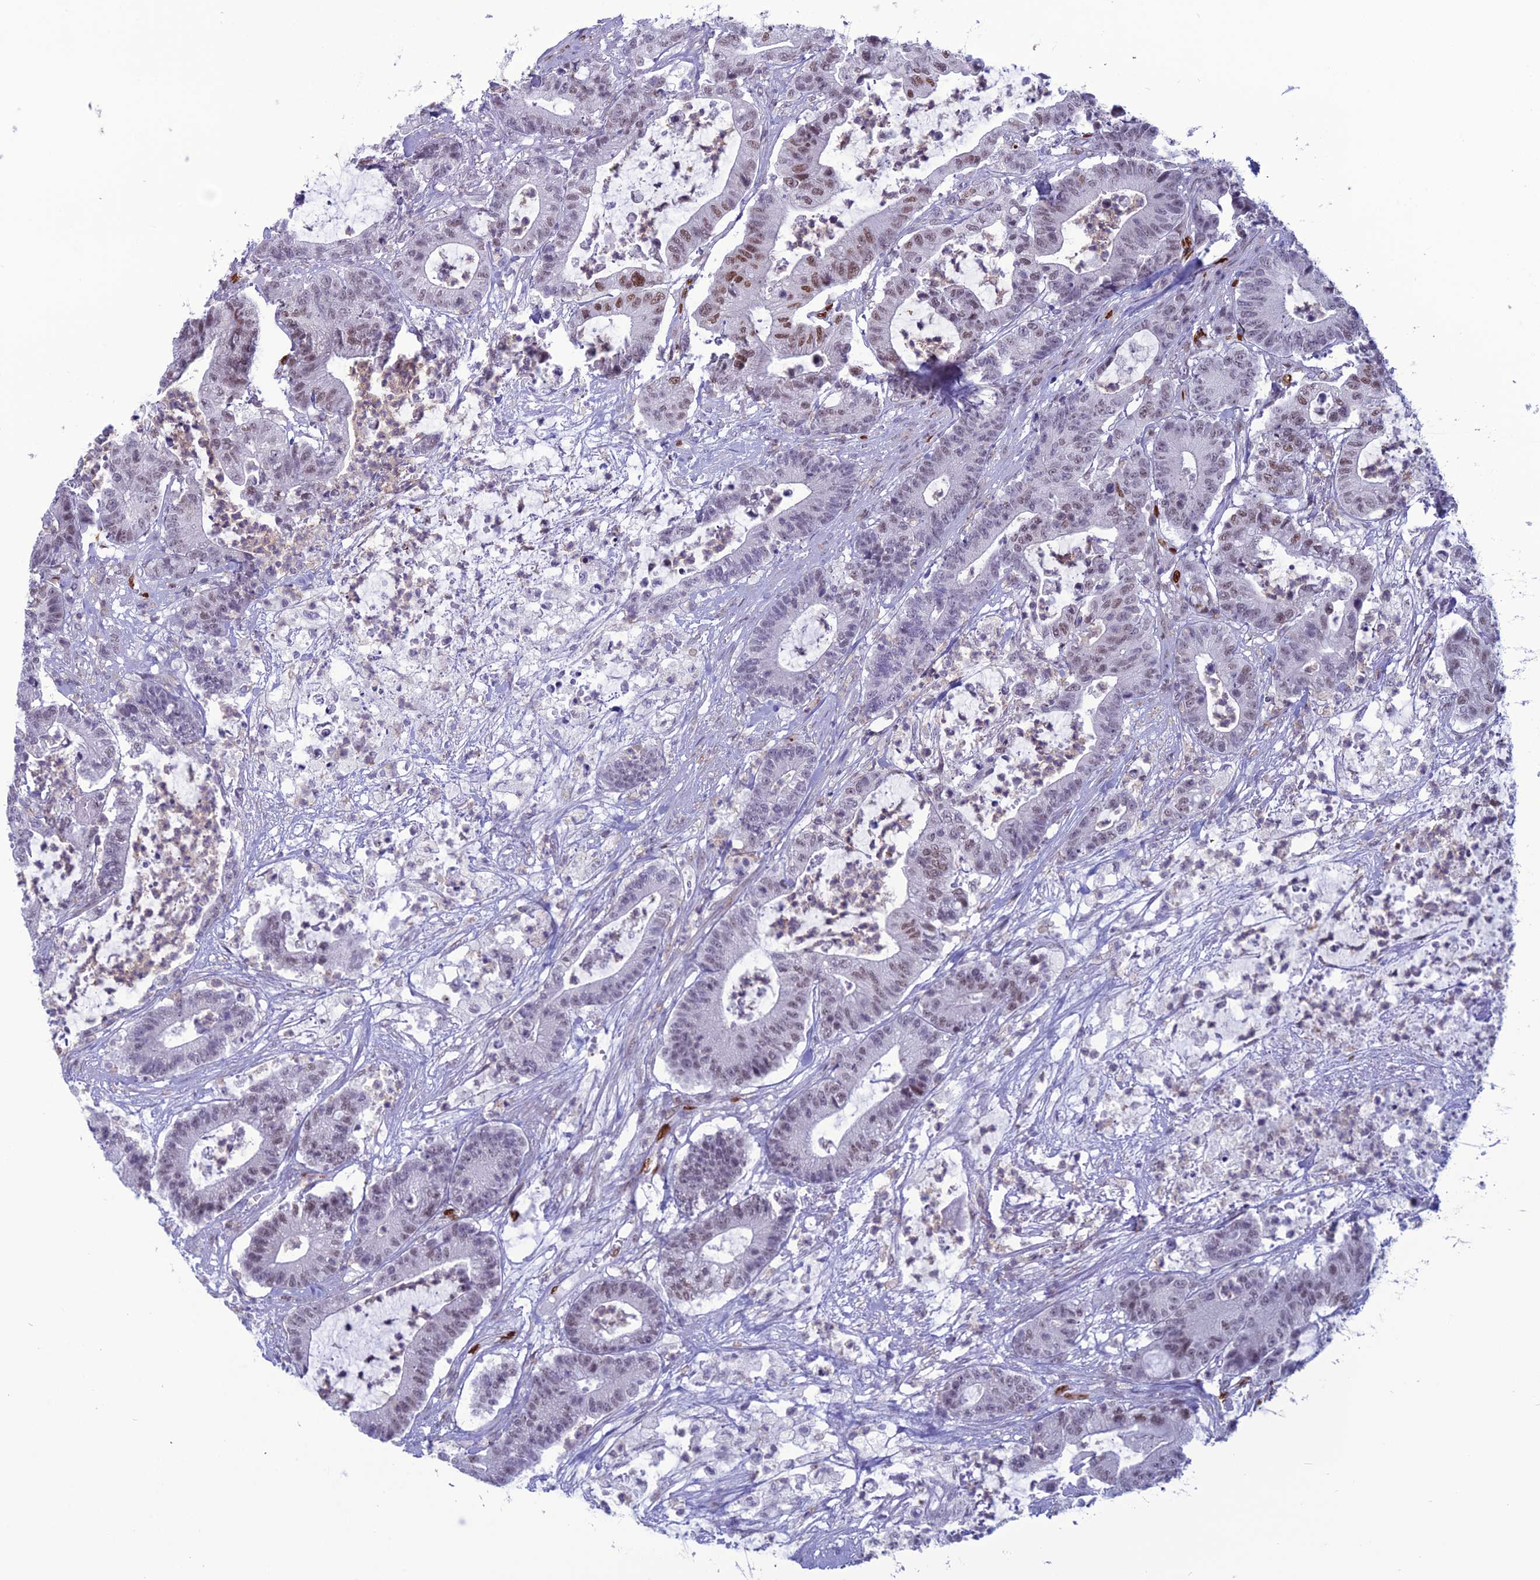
{"staining": {"intensity": "moderate", "quantity": "<25%", "location": "nuclear"}, "tissue": "colorectal cancer", "cell_type": "Tumor cells", "image_type": "cancer", "snomed": [{"axis": "morphology", "description": "Adenocarcinoma, NOS"}, {"axis": "topography", "description": "Colon"}], "caption": "Tumor cells display low levels of moderate nuclear expression in approximately <25% of cells in human colorectal cancer (adenocarcinoma).", "gene": "NOL4L", "patient": {"sex": "female", "age": 84}}